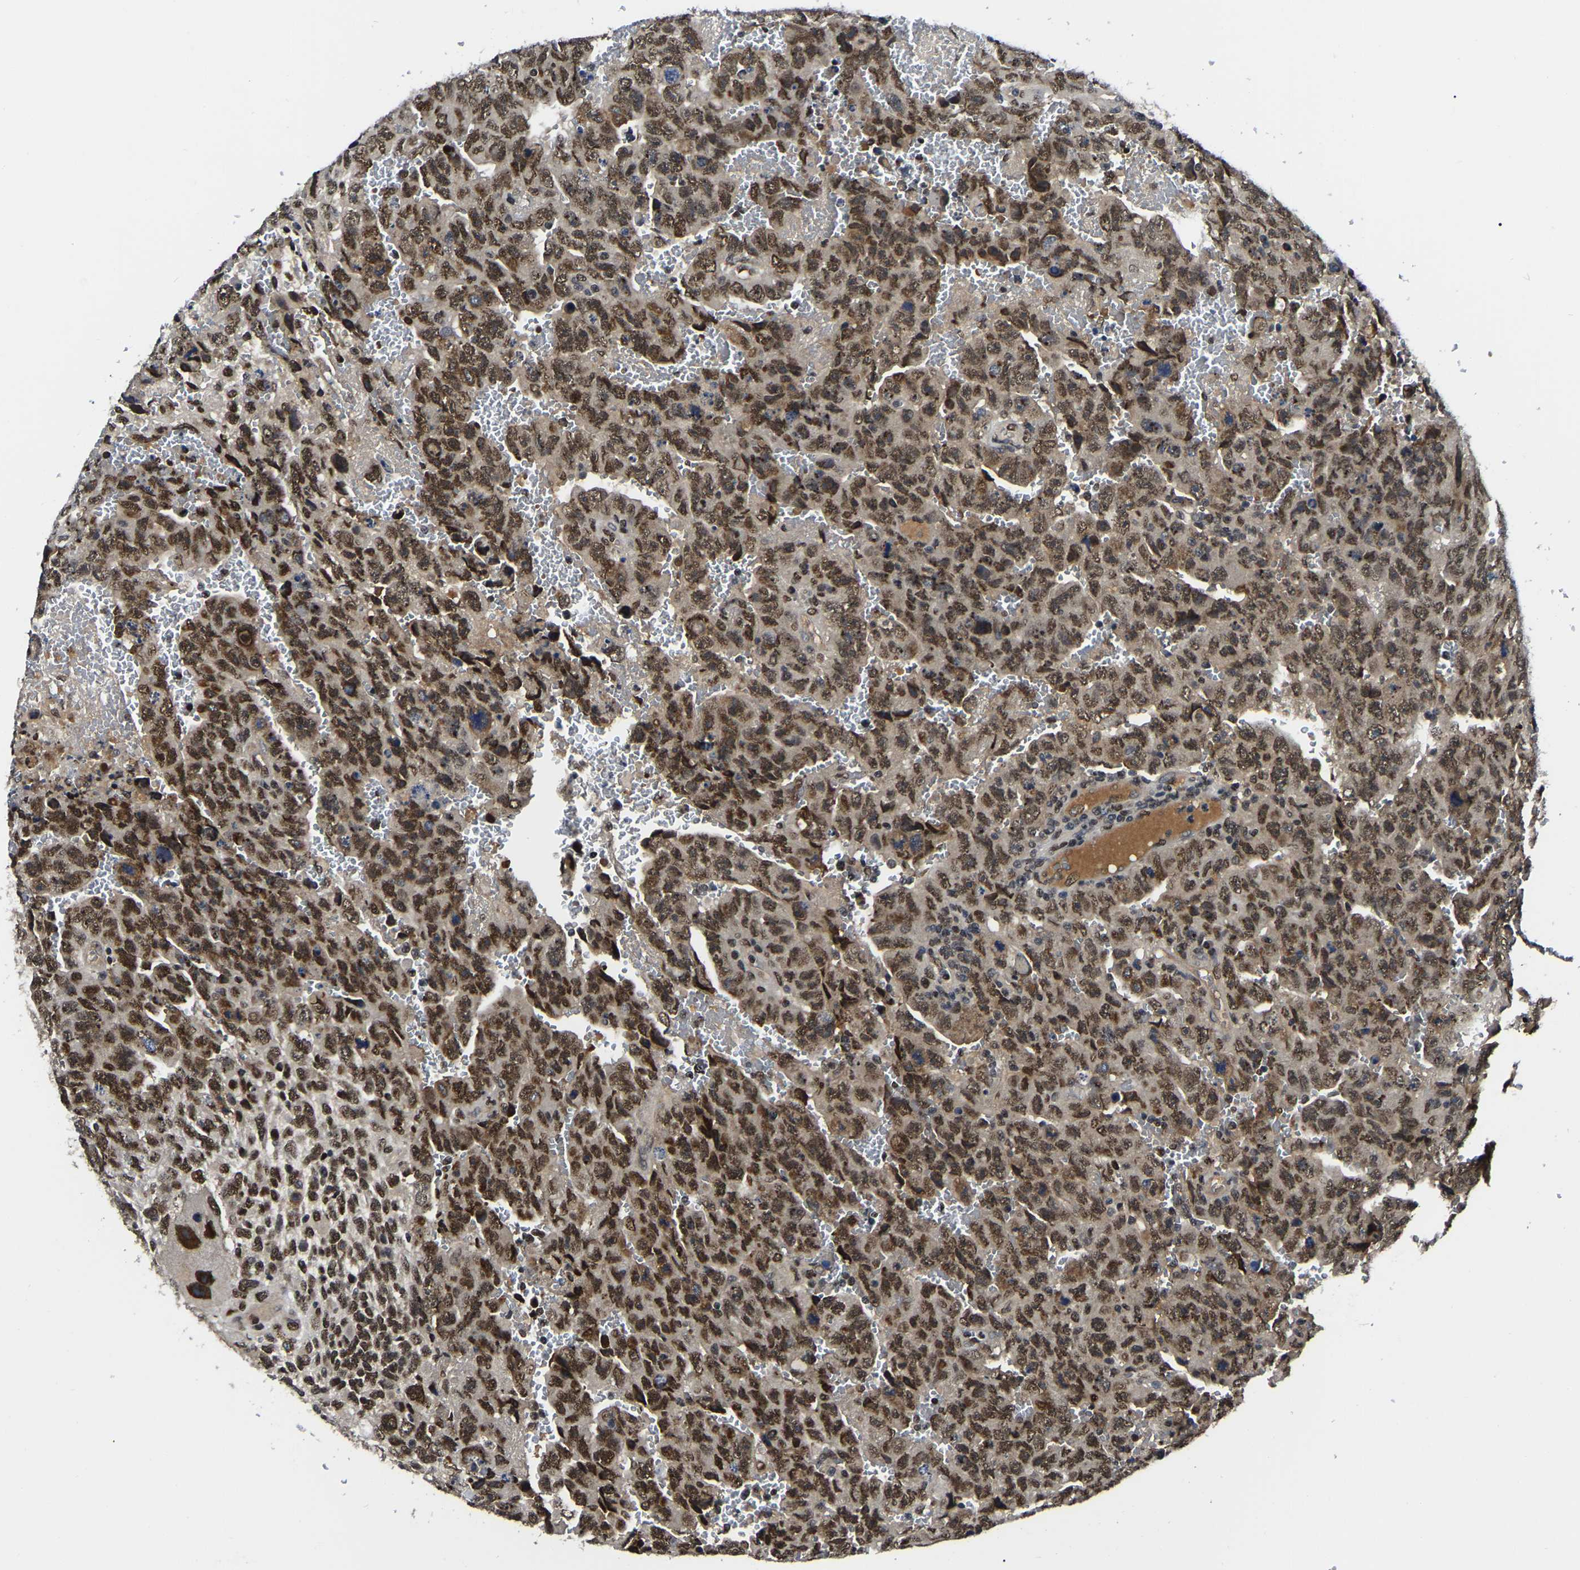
{"staining": {"intensity": "moderate", "quantity": ">75%", "location": "nuclear"}, "tissue": "testis cancer", "cell_type": "Tumor cells", "image_type": "cancer", "snomed": [{"axis": "morphology", "description": "Carcinoma, Embryonal, NOS"}, {"axis": "topography", "description": "Testis"}], "caption": "This is an image of immunohistochemistry (IHC) staining of testis cancer (embryonal carcinoma), which shows moderate positivity in the nuclear of tumor cells.", "gene": "TRIM35", "patient": {"sex": "male", "age": 28}}